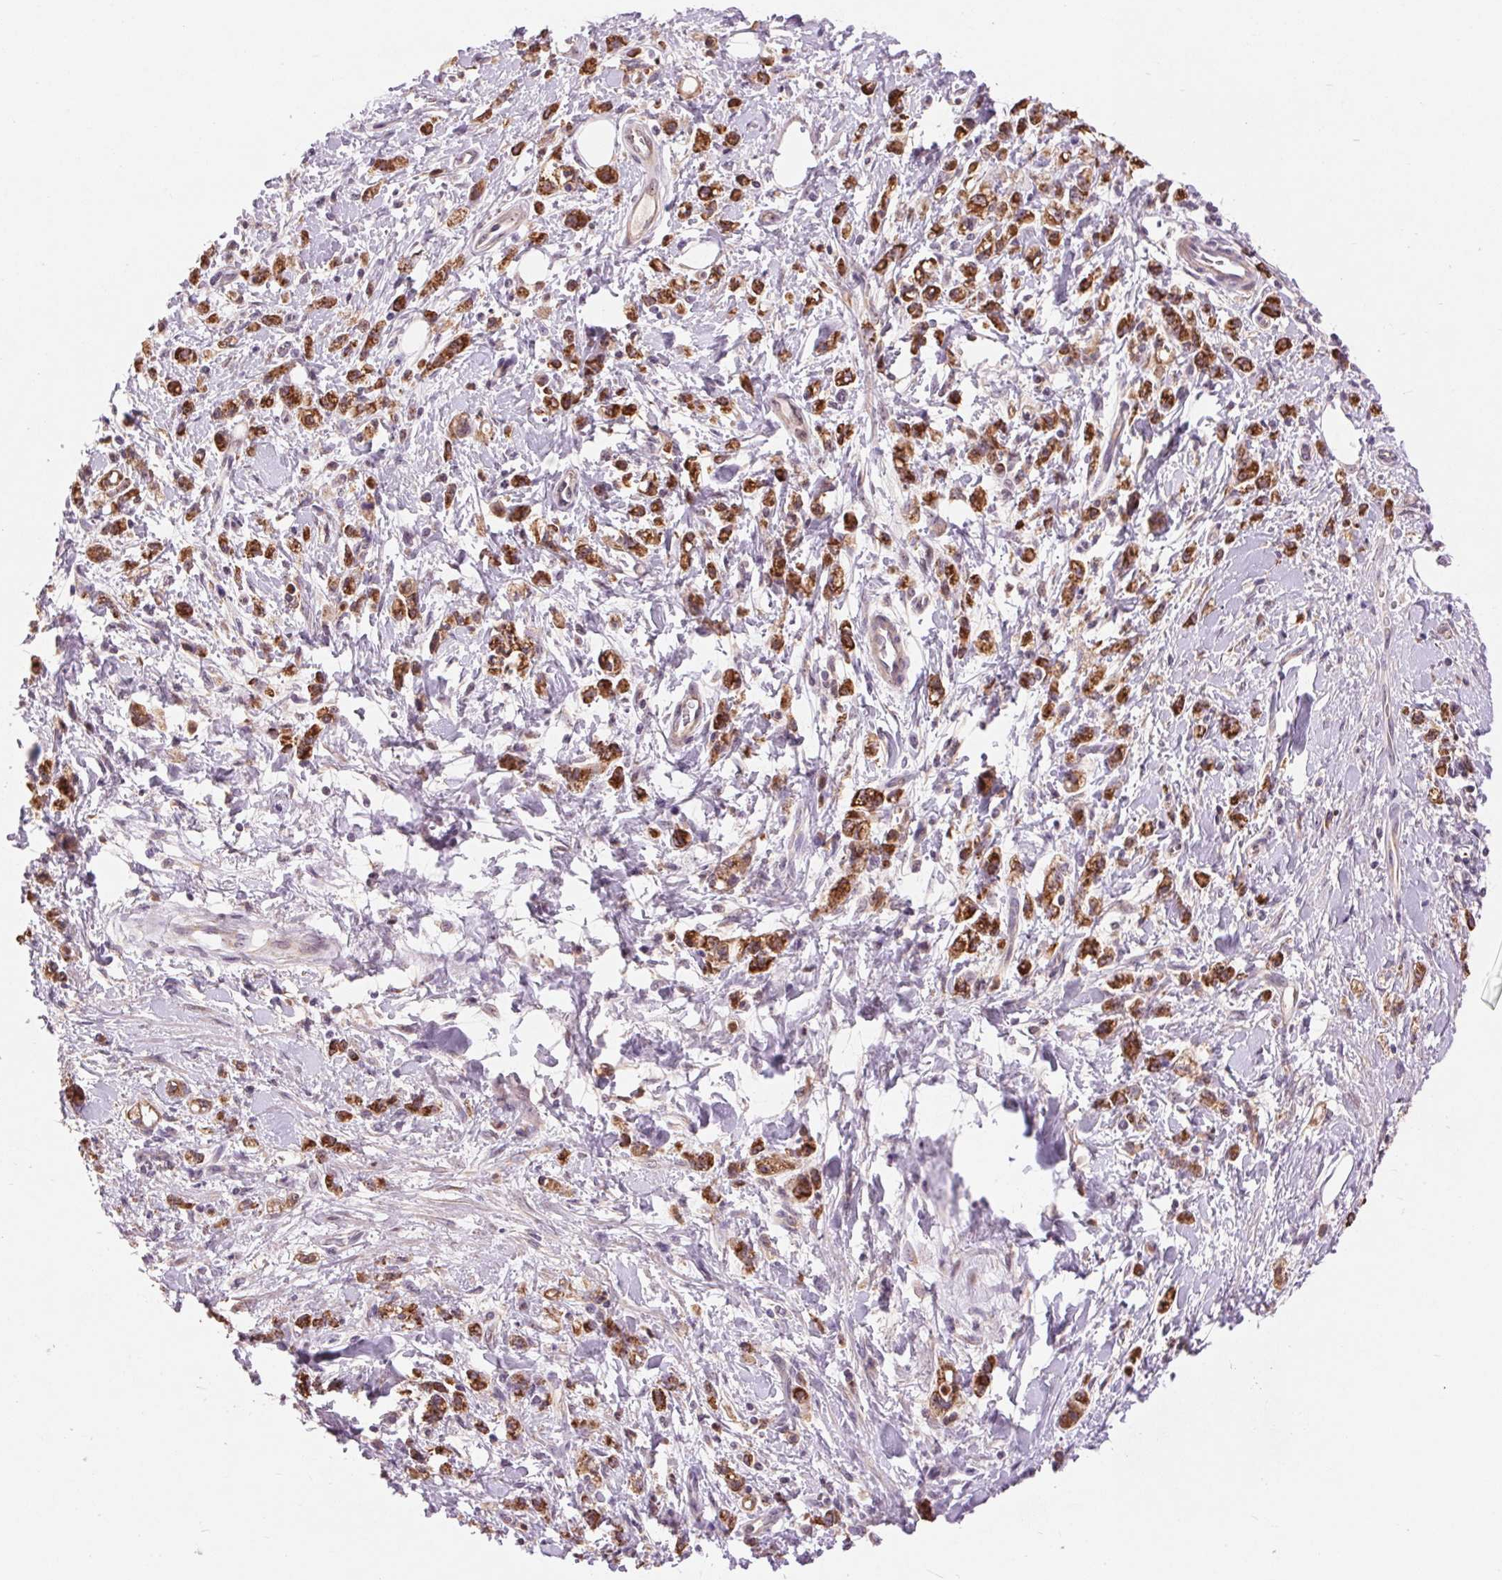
{"staining": {"intensity": "strong", "quantity": ">75%", "location": "cytoplasmic/membranous"}, "tissue": "stomach cancer", "cell_type": "Tumor cells", "image_type": "cancer", "snomed": [{"axis": "morphology", "description": "Adenocarcinoma, NOS"}, {"axis": "topography", "description": "Stomach"}], "caption": "There is high levels of strong cytoplasmic/membranous staining in tumor cells of stomach cancer (adenocarcinoma), as demonstrated by immunohistochemical staining (brown color).", "gene": "RANBP3L", "patient": {"sex": "male", "age": 77}}